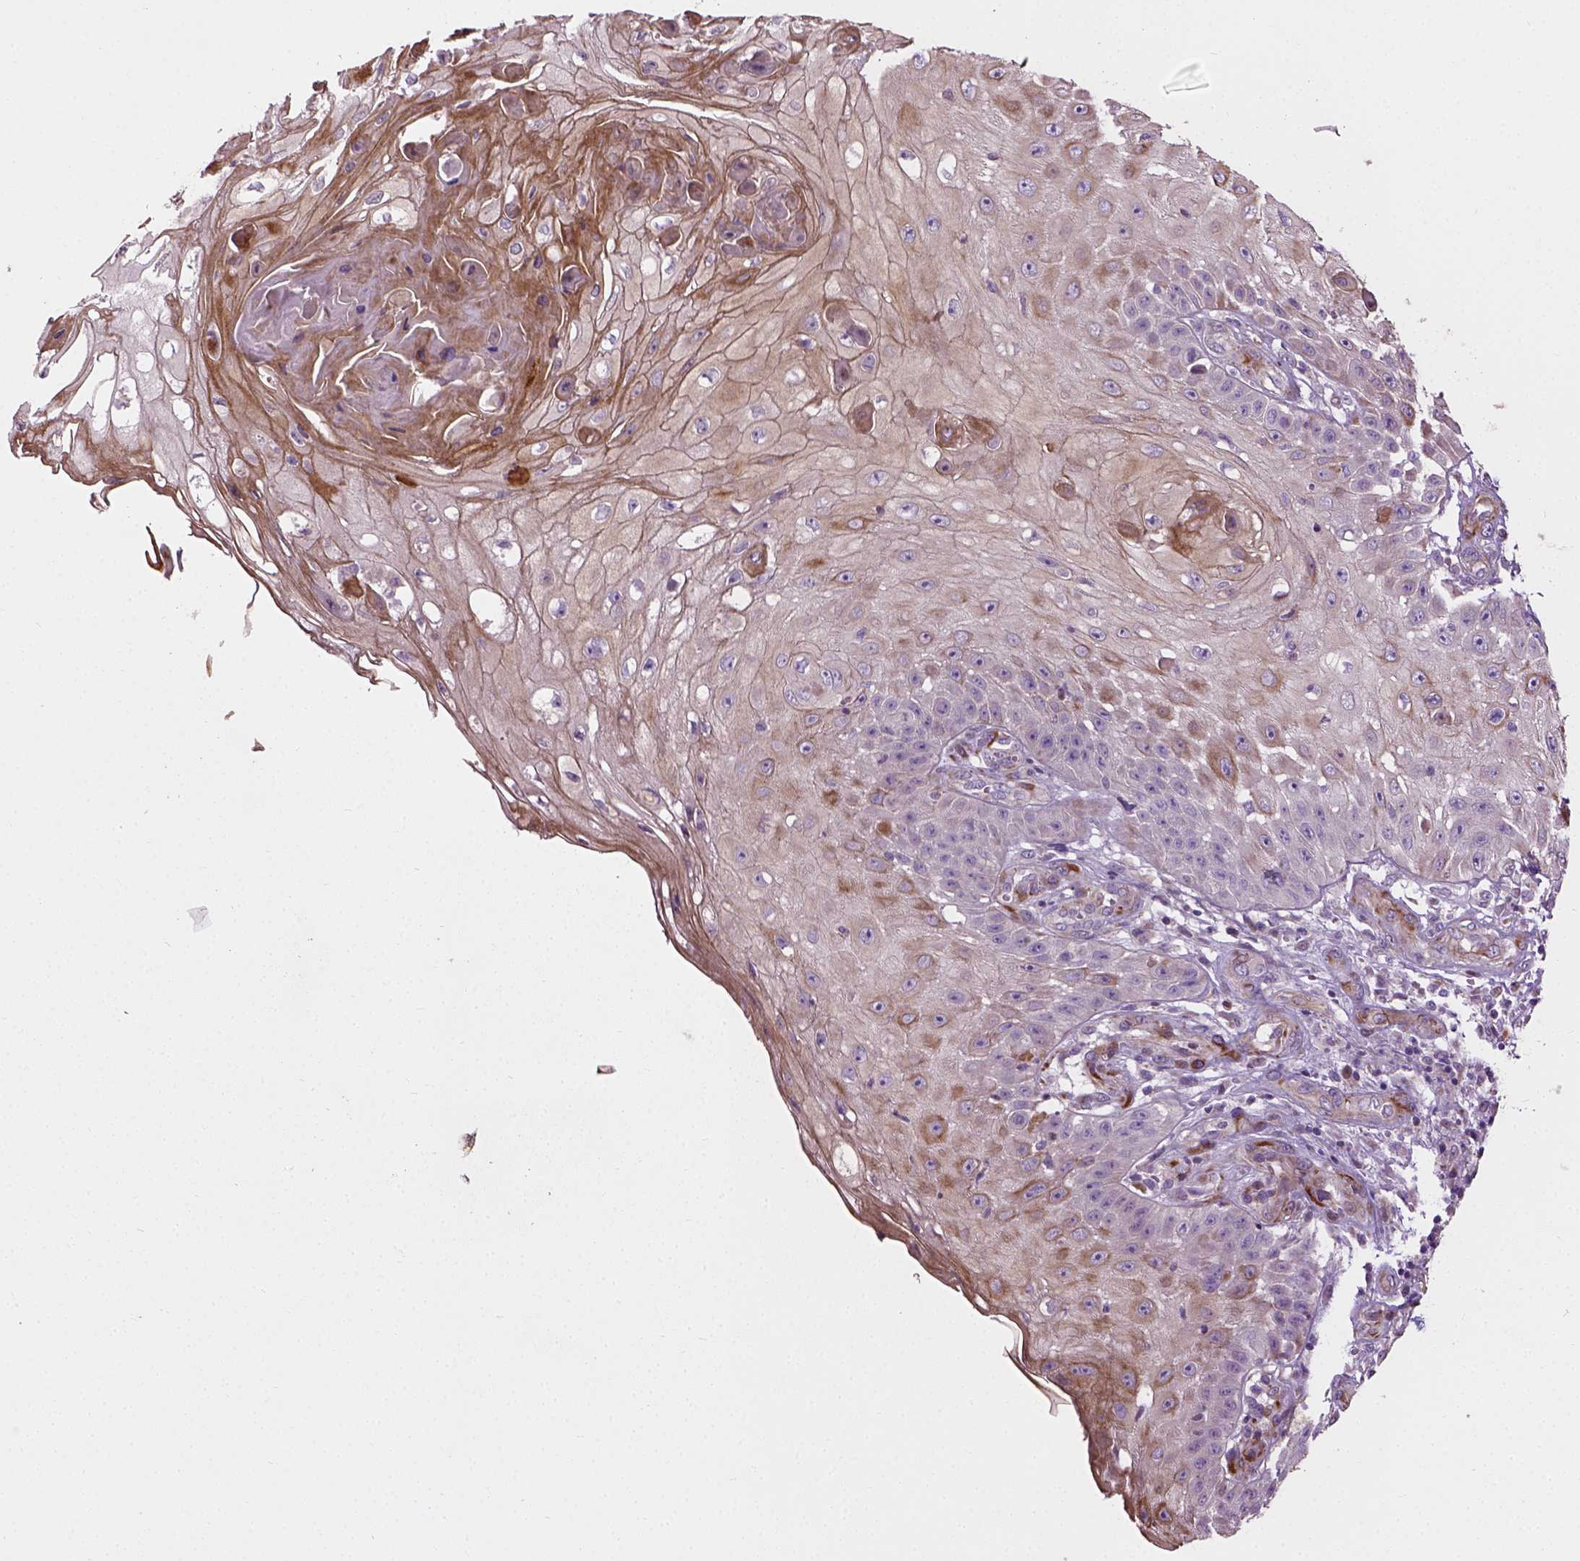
{"staining": {"intensity": "moderate", "quantity": "25%-75%", "location": "cytoplasmic/membranous"}, "tissue": "skin cancer", "cell_type": "Tumor cells", "image_type": "cancer", "snomed": [{"axis": "morphology", "description": "Squamous cell carcinoma, NOS"}, {"axis": "topography", "description": "Skin"}], "caption": "Protein expression by immunohistochemistry reveals moderate cytoplasmic/membranous expression in about 25%-75% of tumor cells in skin squamous cell carcinoma.", "gene": "PKP3", "patient": {"sex": "male", "age": 70}}